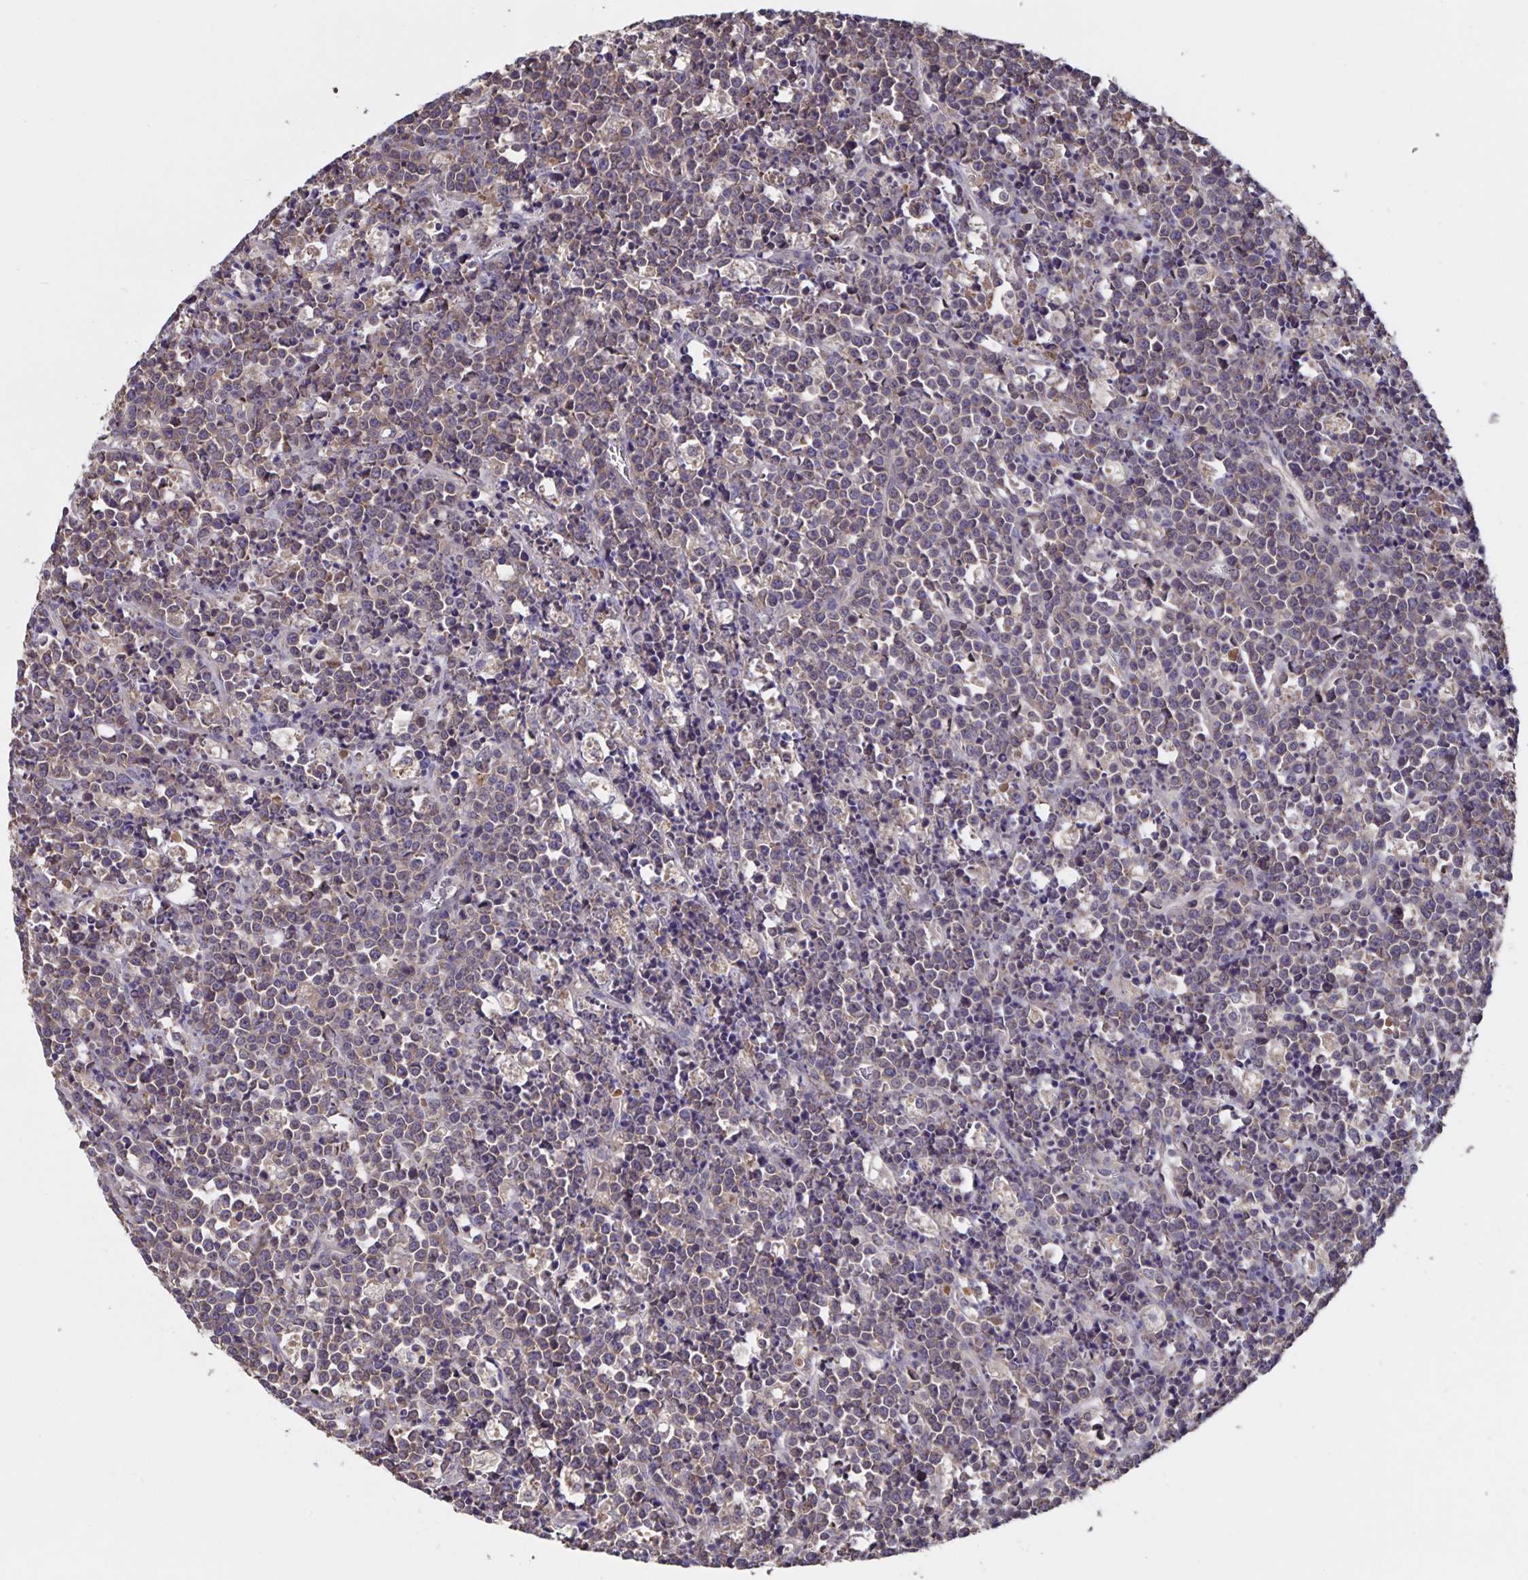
{"staining": {"intensity": "weak", "quantity": "25%-75%", "location": "cytoplasmic/membranous"}, "tissue": "lymphoma", "cell_type": "Tumor cells", "image_type": "cancer", "snomed": [{"axis": "morphology", "description": "Malignant lymphoma, non-Hodgkin's type, High grade"}, {"axis": "topography", "description": "Ovary"}], "caption": "Immunohistochemistry of human malignant lymphoma, non-Hodgkin's type (high-grade) displays low levels of weak cytoplasmic/membranous expression in approximately 25%-75% of tumor cells.", "gene": "FBXL16", "patient": {"sex": "female", "age": 56}}